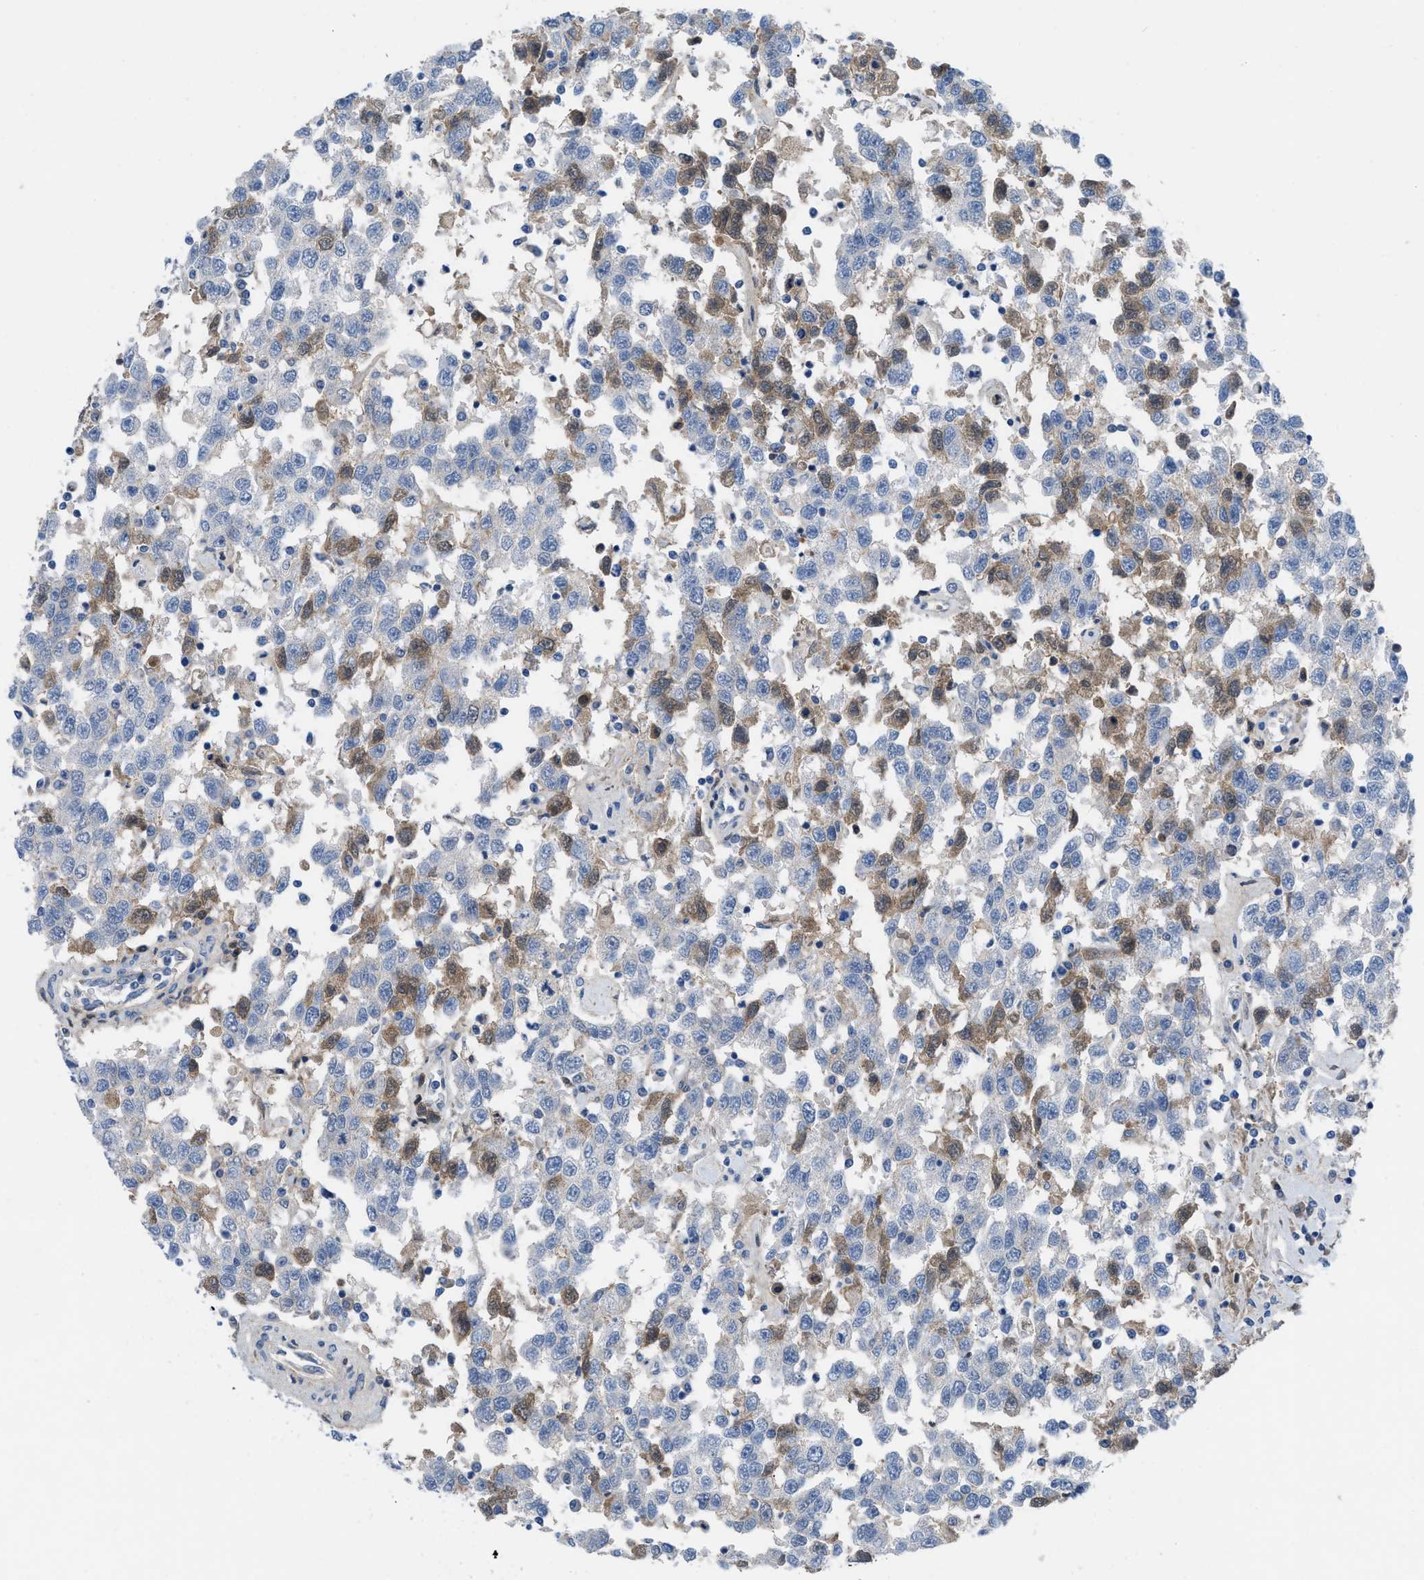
{"staining": {"intensity": "moderate", "quantity": "25%-75%", "location": "cytoplasmic/membranous,nuclear"}, "tissue": "testis cancer", "cell_type": "Tumor cells", "image_type": "cancer", "snomed": [{"axis": "morphology", "description": "Seminoma, NOS"}, {"axis": "topography", "description": "Testis"}], "caption": "A high-resolution micrograph shows IHC staining of testis seminoma, which reveals moderate cytoplasmic/membranous and nuclear positivity in about 25%-75% of tumor cells.", "gene": "HPX", "patient": {"sex": "male", "age": 41}}